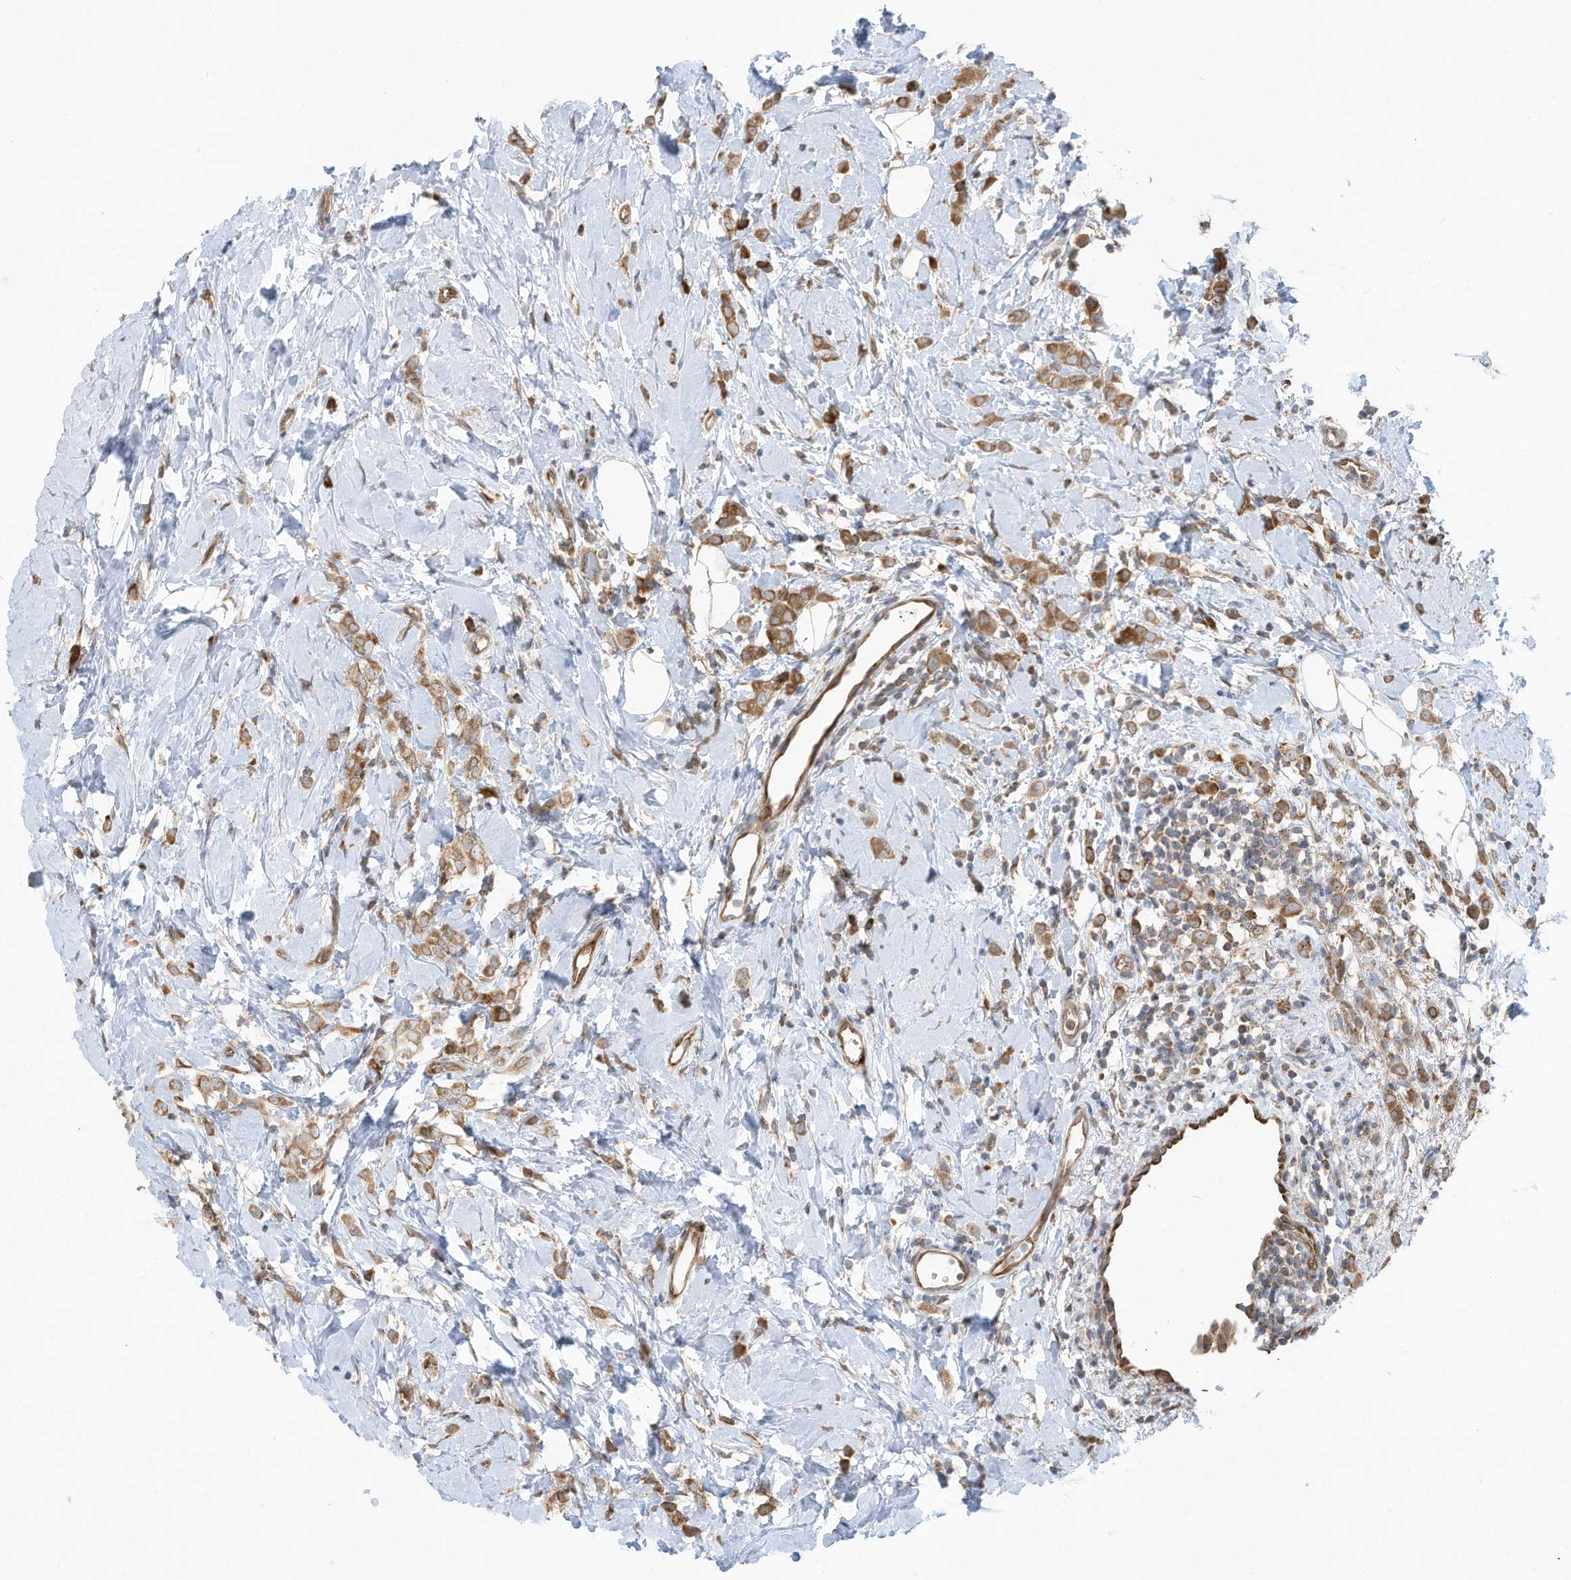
{"staining": {"intensity": "moderate", "quantity": ">75%", "location": "cytoplasmic/membranous"}, "tissue": "breast cancer", "cell_type": "Tumor cells", "image_type": "cancer", "snomed": [{"axis": "morphology", "description": "Lobular carcinoma"}, {"axis": "topography", "description": "Breast"}], "caption": "Human breast lobular carcinoma stained with a brown dye displays moderate cytoplasmic/membranous positive expression in approximately >75% of tumor cells.", "gene": "USE1", "patient": {"sex": "female", "age": 47}}